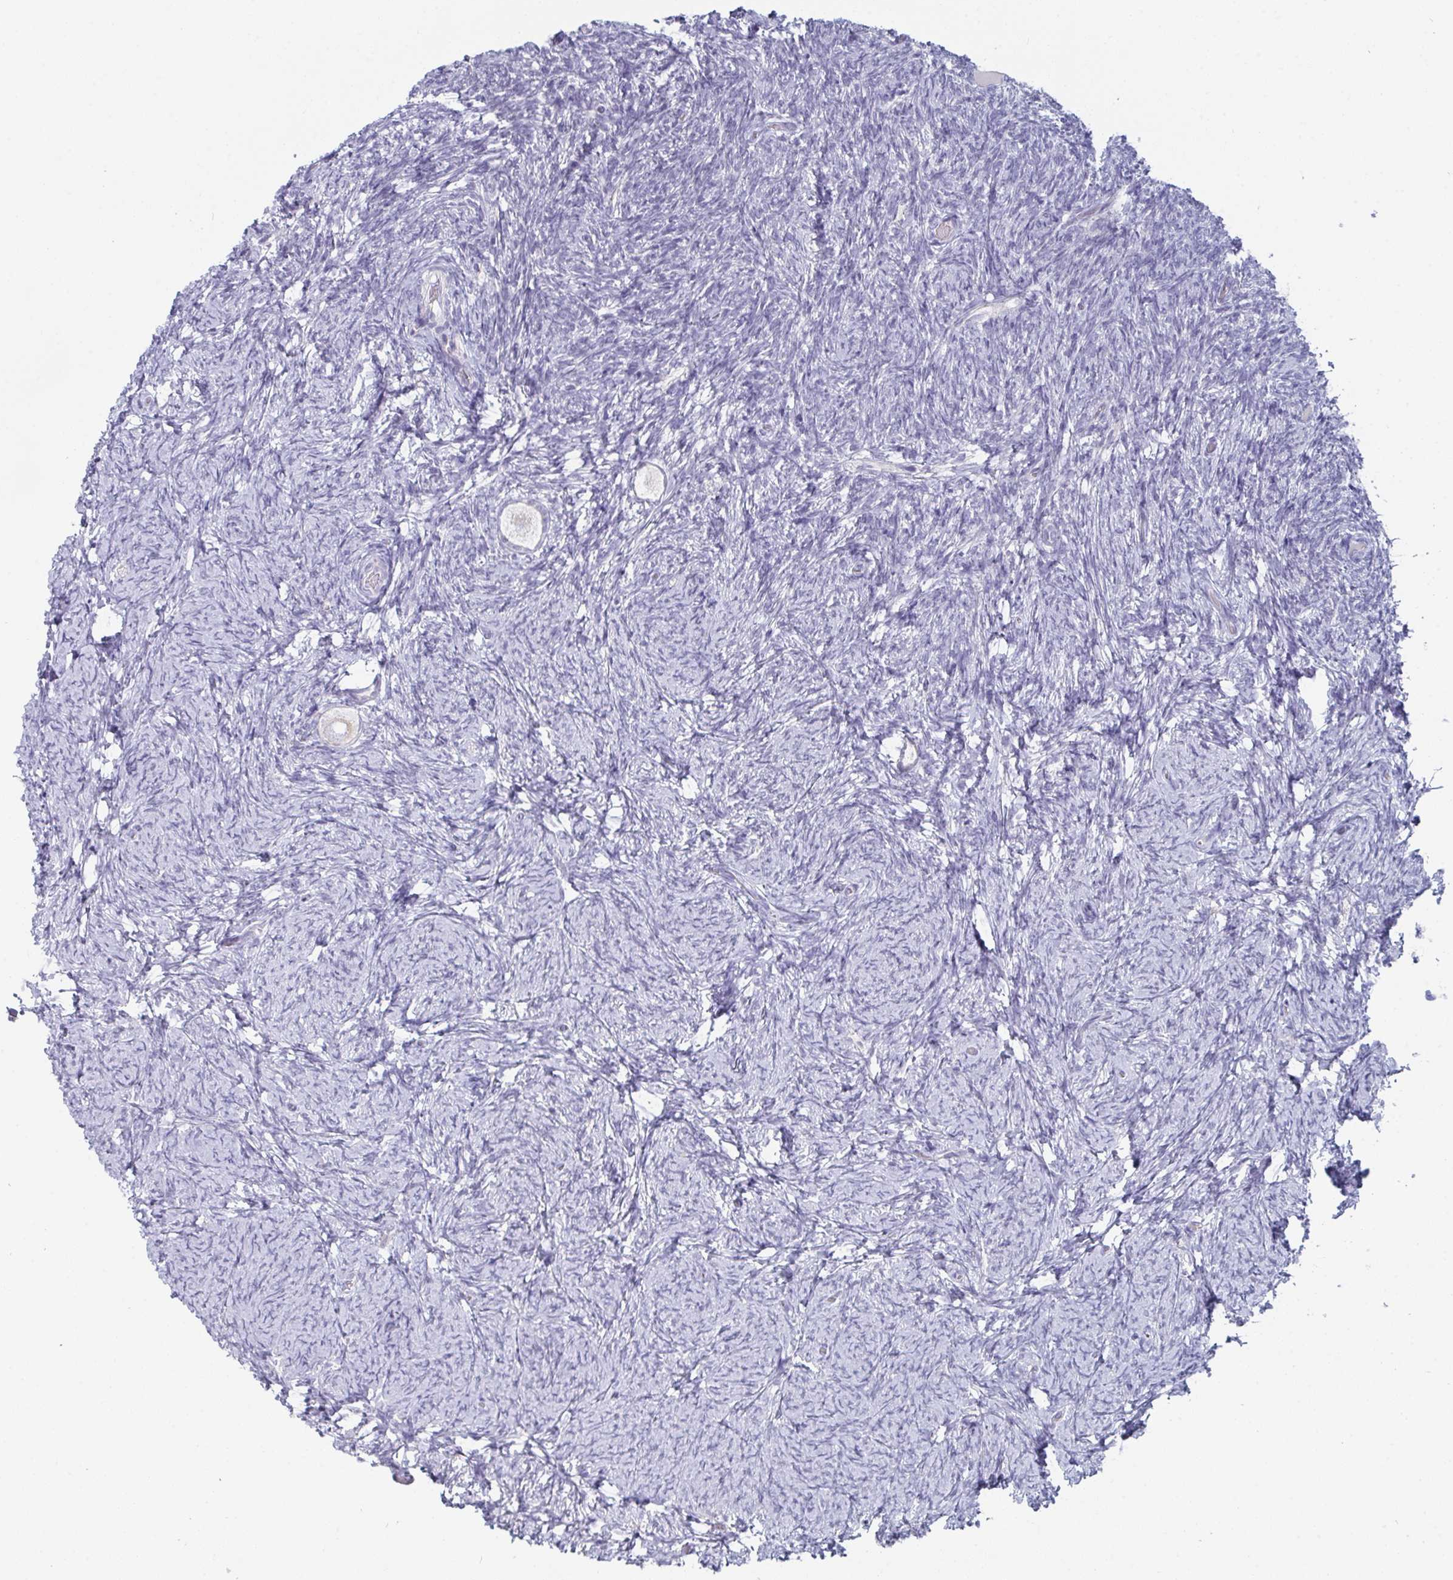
{"staining": {"intensity": "negative", "quantity": "none", "location": "none"}, "tissue": "ovary", "cell_type": "Follicle cells", "image_type": "normal", "snomed": [{"axis": "morphology", "description": "Normal tissue, NOS"}, {"axis": "topography", "description": "Ovary"}], "caption": "The histopathology image demonstrates no significant expression in follicle cells of ovary. (DAB immunohistochemistry, high magnification).", "gene": "PTPRD", "patient": {"sex": "female", "age": 34}}